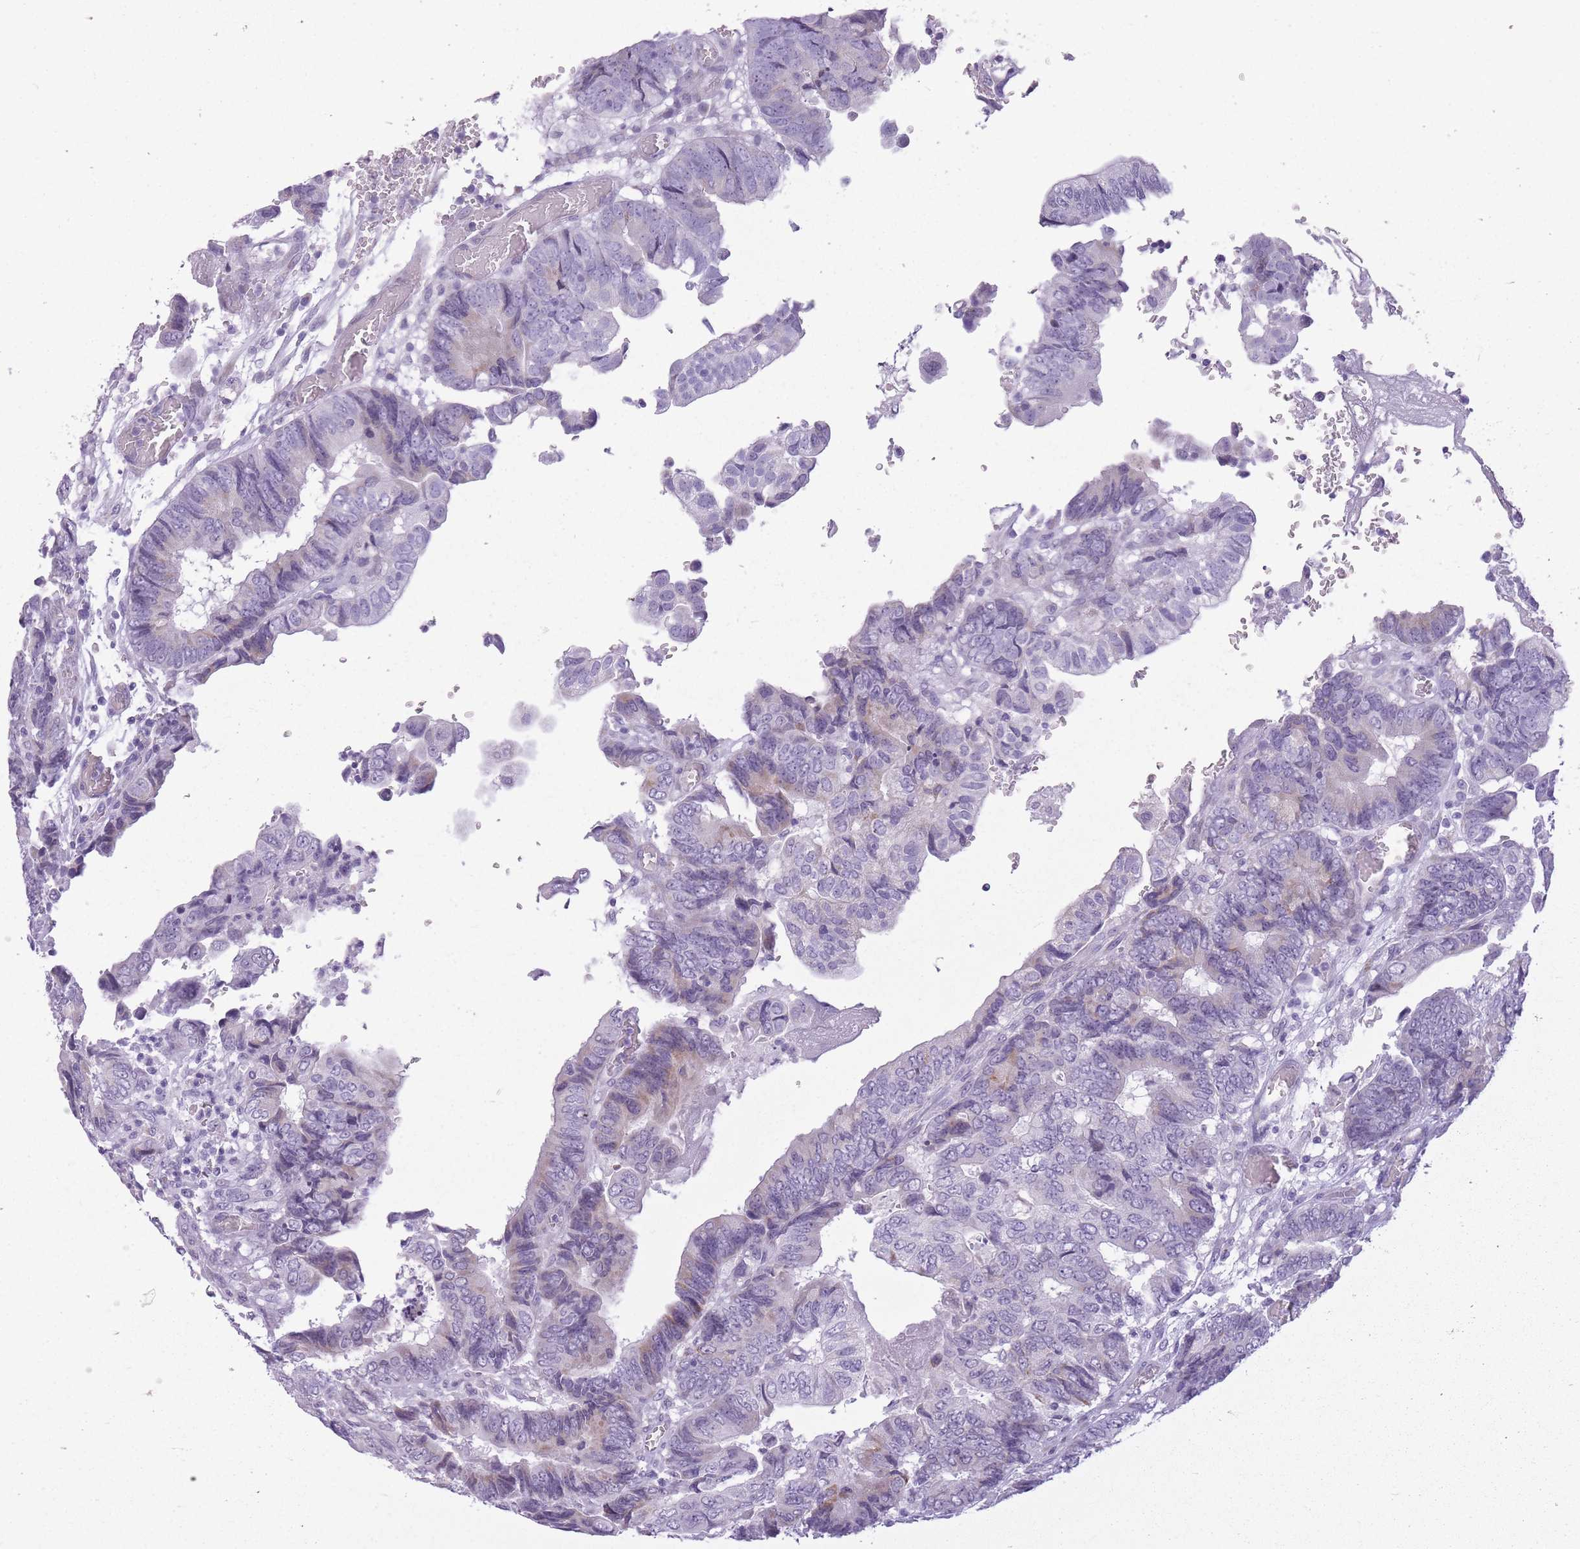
{"staining": {"intensity": "negative", "quantity": "none", "location": "none"}, "tissue": "colorectal cancer", "cell_type": "Tumor cells", "image_type": "cancer", "snomed": [{"axis": "morphology", "description": "Adenocarcinoma, NOS"}, {"axis": "topography", "description": "Colon"}], "caption": "DAB (3,3'-diaminobenzidine) immunohistochemical staining of colorectal cancer (adenocarcinoma) exhibits no significant expression in tumor cells.", "gene": "GOLGA6D", "patient": {"sex": "male", "age": 85}}